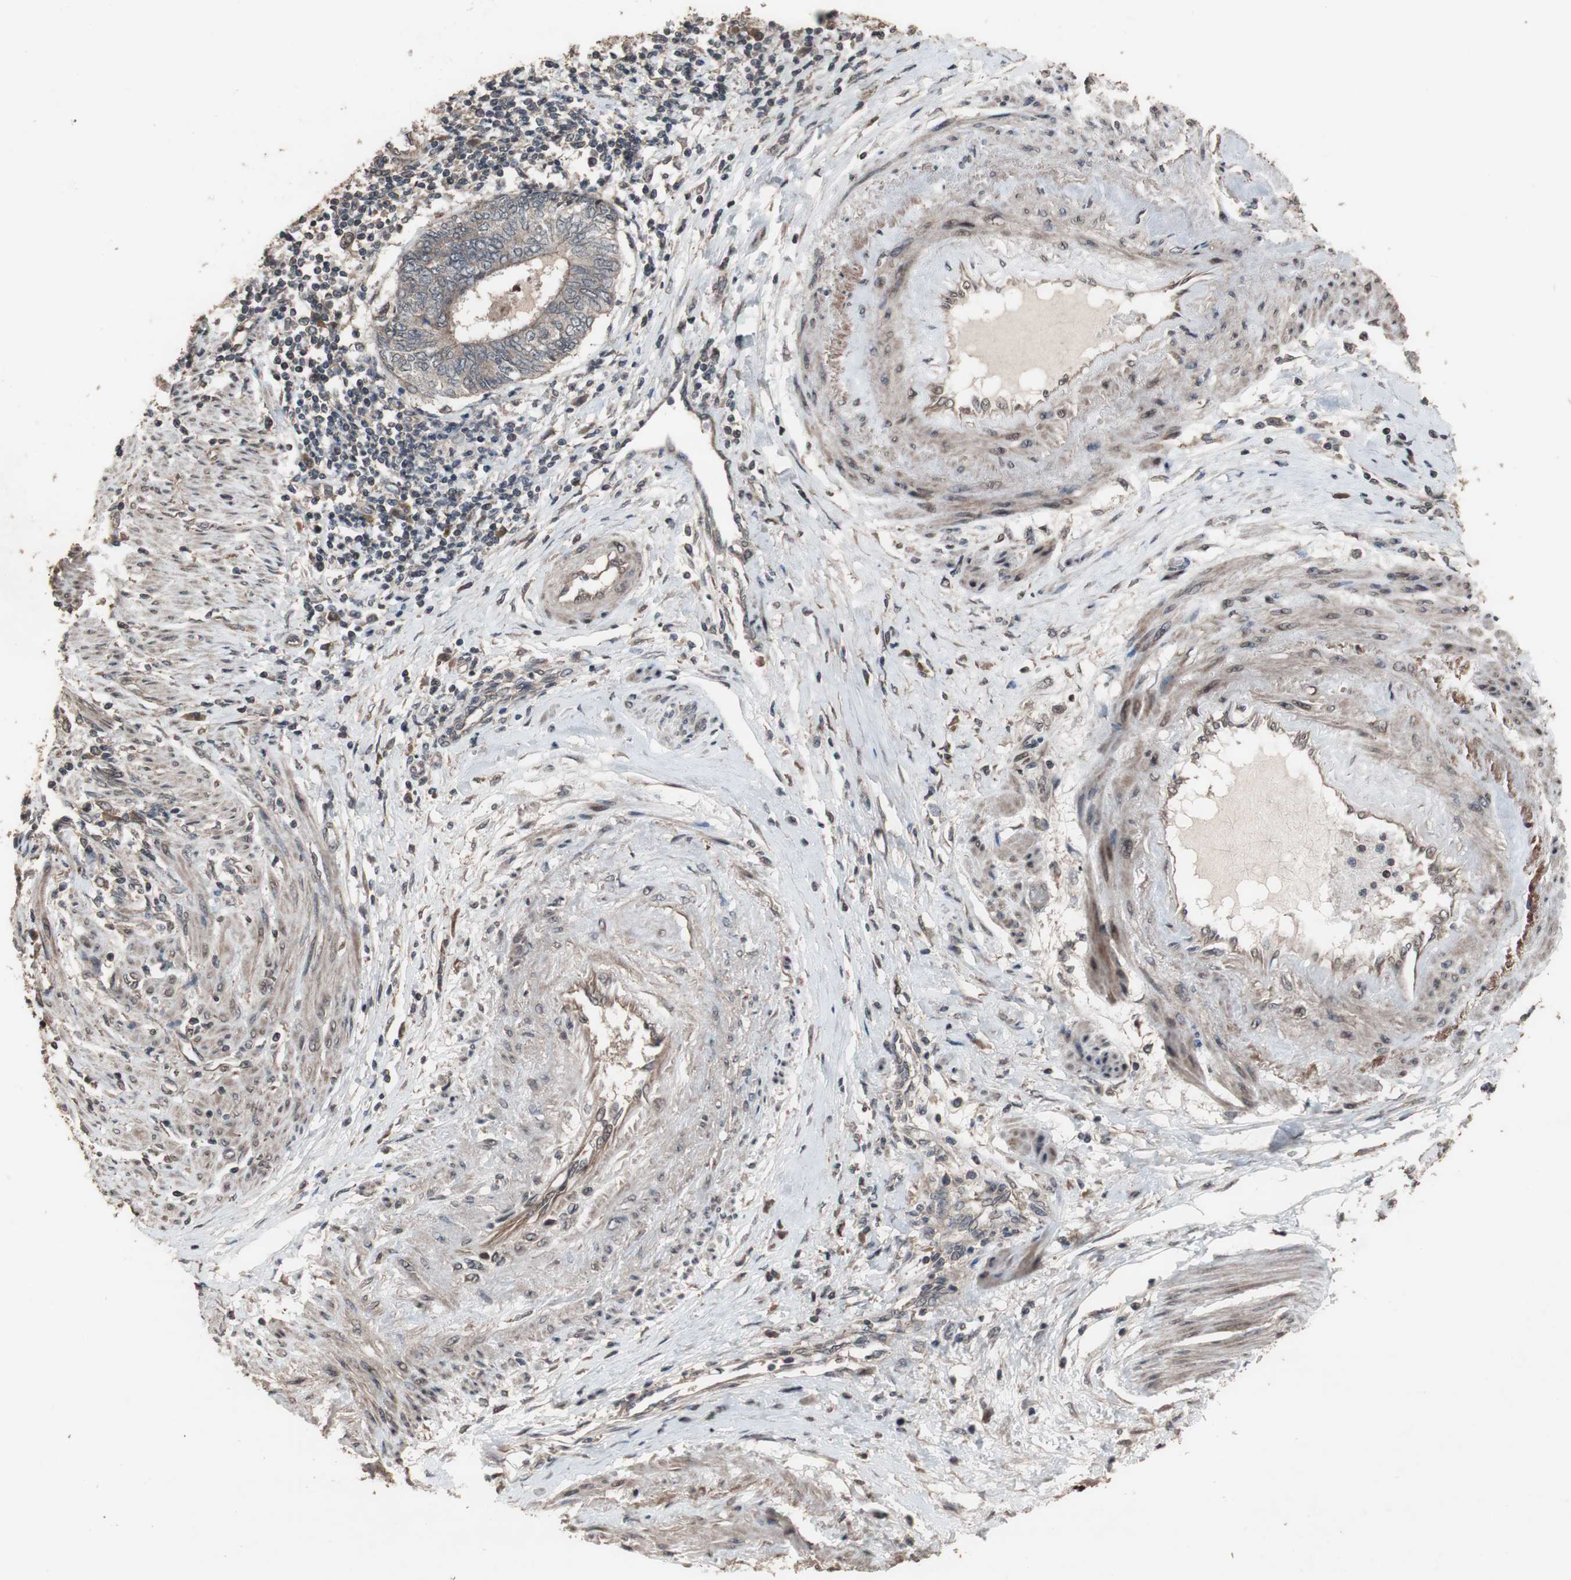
{"staining": {"intensity": "weak", "quantity": ">75%", "location": "cytoplasmic/membranous"}, "tissue": "endometrial cancer", "cell_type": "Tumor cells", "image_type": "cancer", "snomed": [{"axis": "morphology", "description": "Adenocarcinoma, NOS"}, {"axis": "topography", "description": "Uterus"}, {"axis": "topography", "description": "Endometrium"}], "caption": "Protein expression analysis of adenocarcinoma (endometrial) reveals weak cytoplasmic/membranous staining in about >75% of tumor cells.", "gene": "KANSL1", "patient": {"sex": "female", "age": 70}}